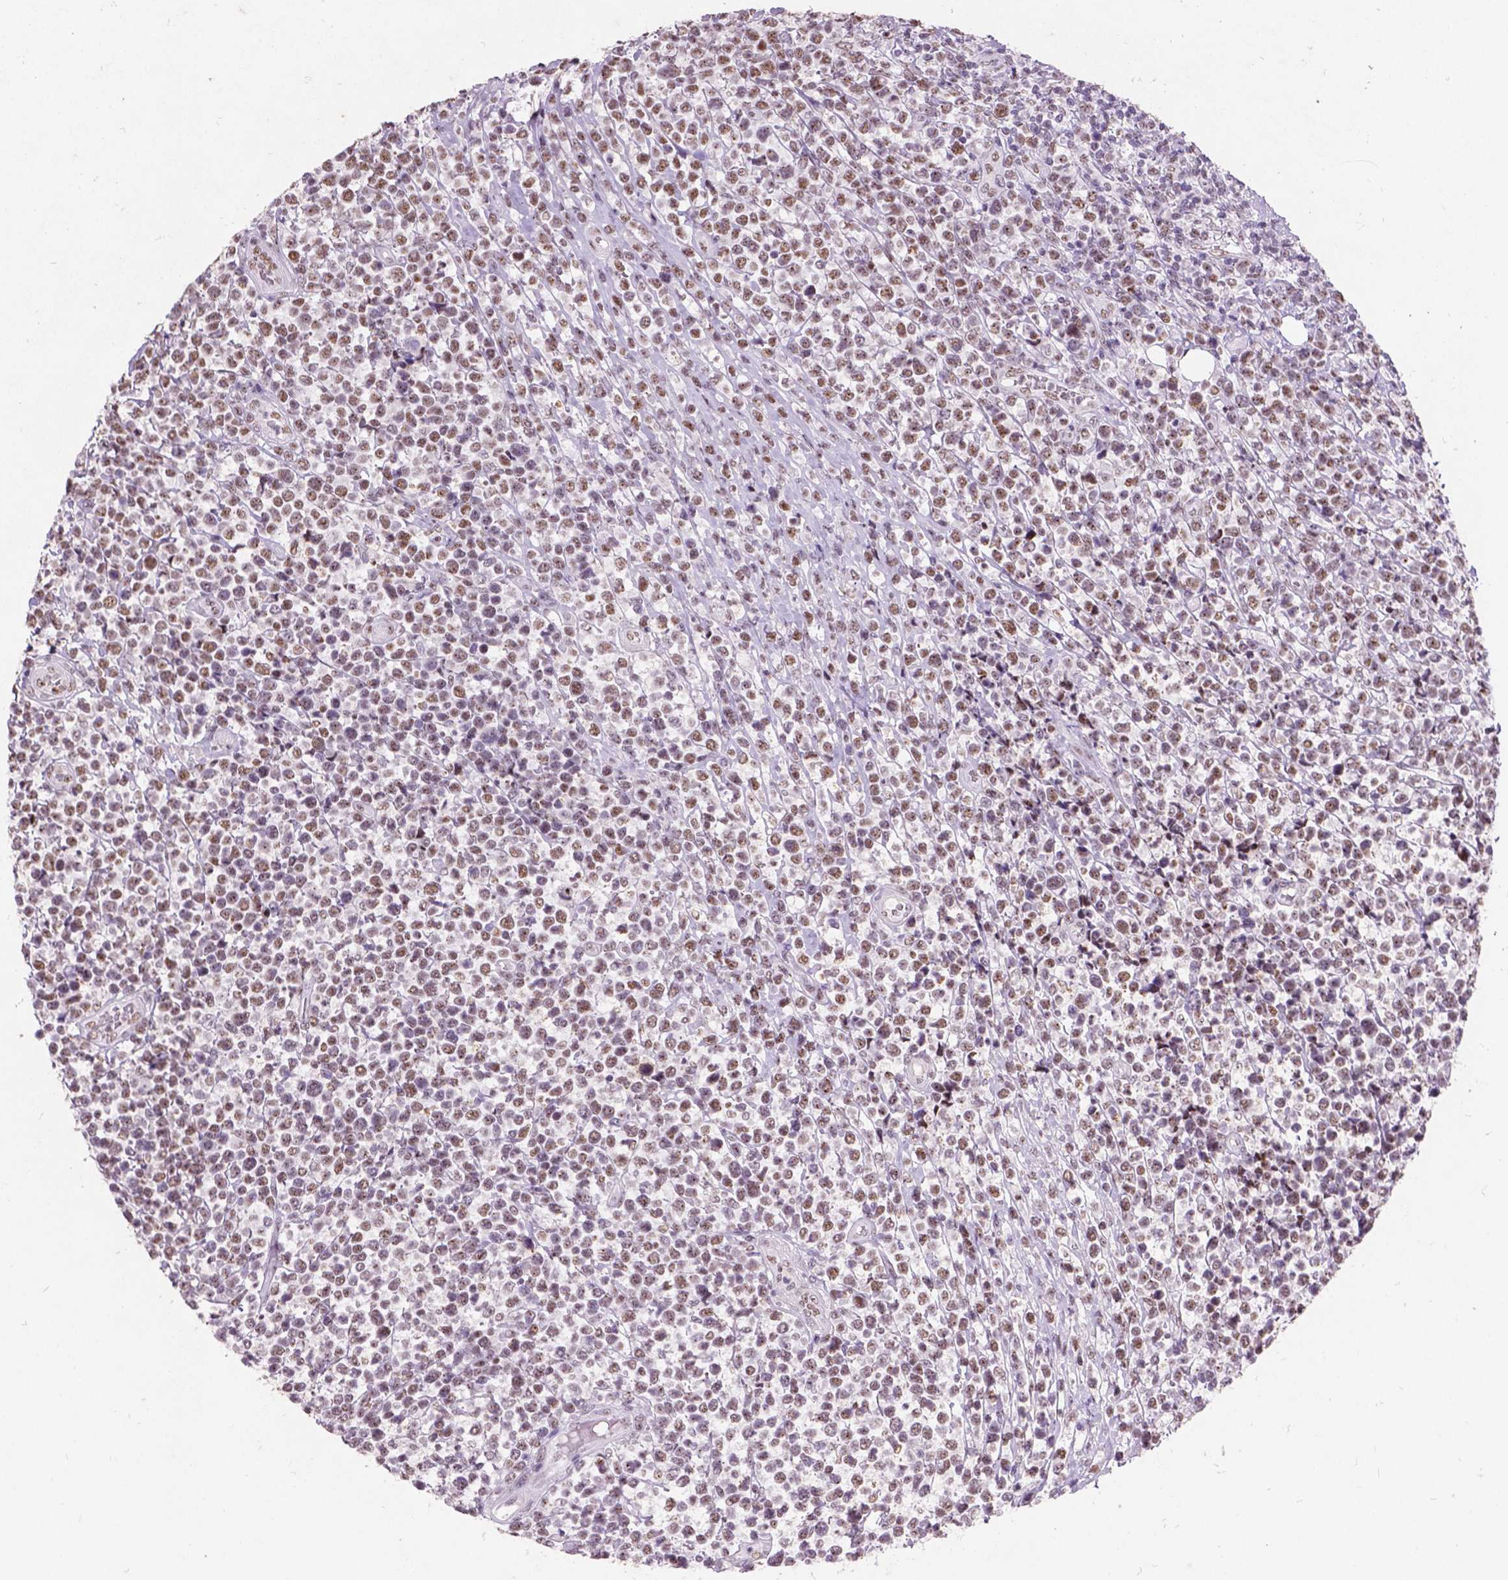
{"staining": {"intensity": "moderate", "quantity": "25%-75%", "location": "nuclear"}, "tissue": "lymphoma", "cell_type": "Tumor cells", "image_type": "cancer", "snomed": [{"axis": "morphology", "description": "Malignant lymphoma, non-Hodgkin's type, High grade"}, {"axis": "topography", "description": "Soft tissue"}], "caption": "This is an image of immunohistochemistry (IHC) staining of high-grade malignant lymphoma, non-Hodgkin's type, which shows moderate positivity in the nuclear of tumor cells.", "gene": "COIL", "patient": {"sex": "female", "age": 56}}